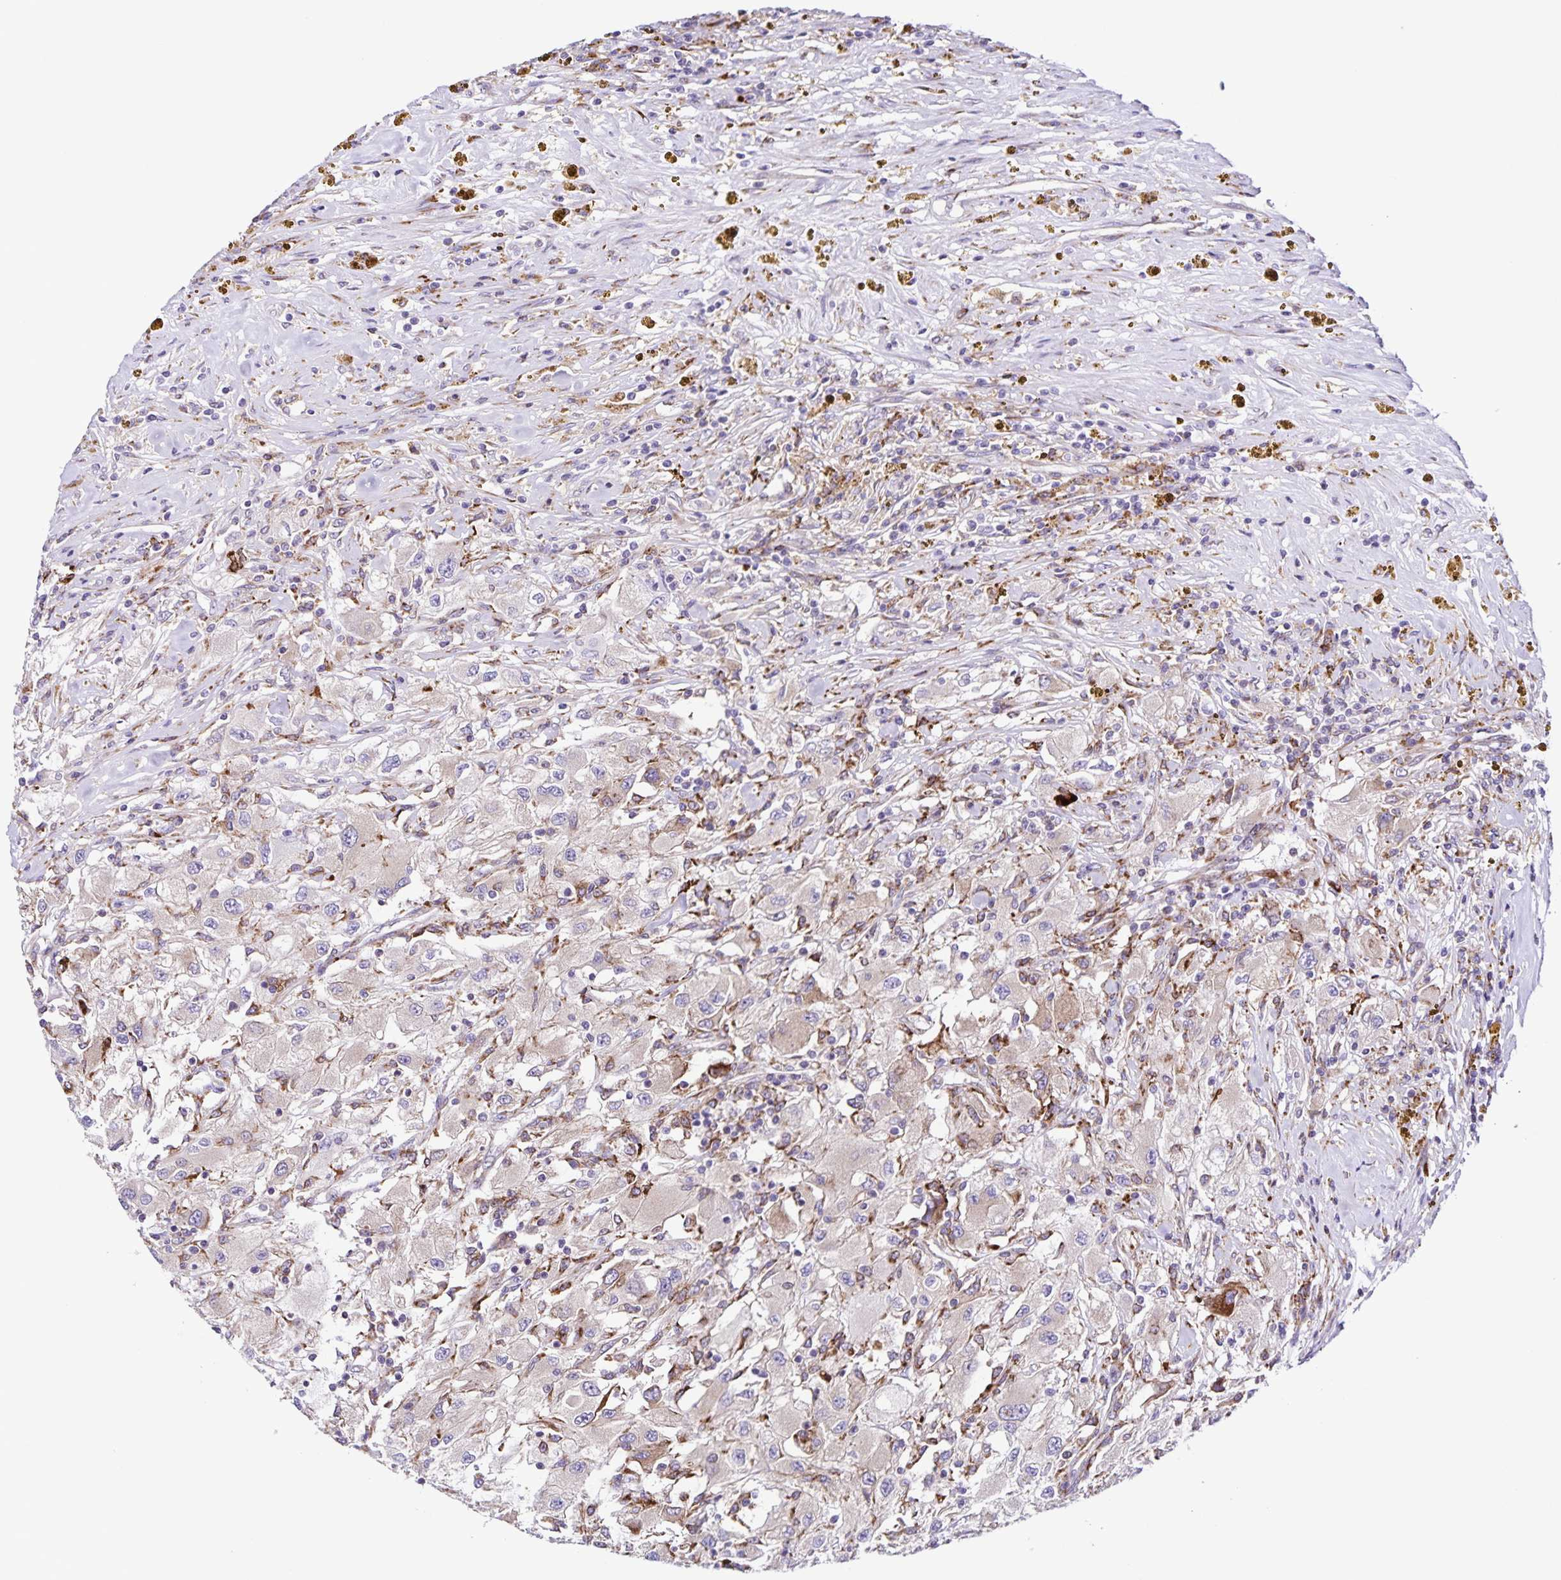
{"staining": {"intensity": "weak", "quantity": "<25%", "location": "cytoplasmic/membranous"}, "tissue": "renal cancer", "cell_type": "Tumor cells", "image_type": "cancer", "snomed": [{"axis": "morphology", "description": "Adenocarcinoma, NOS"}, {"axis": "topography", "description": "Kidney"}], "caption": "Tumor cells are negative for brown protein staining in renal cancer.", "gene": "OSBPL5", "patient": {"sex": "female", "age": 67}}